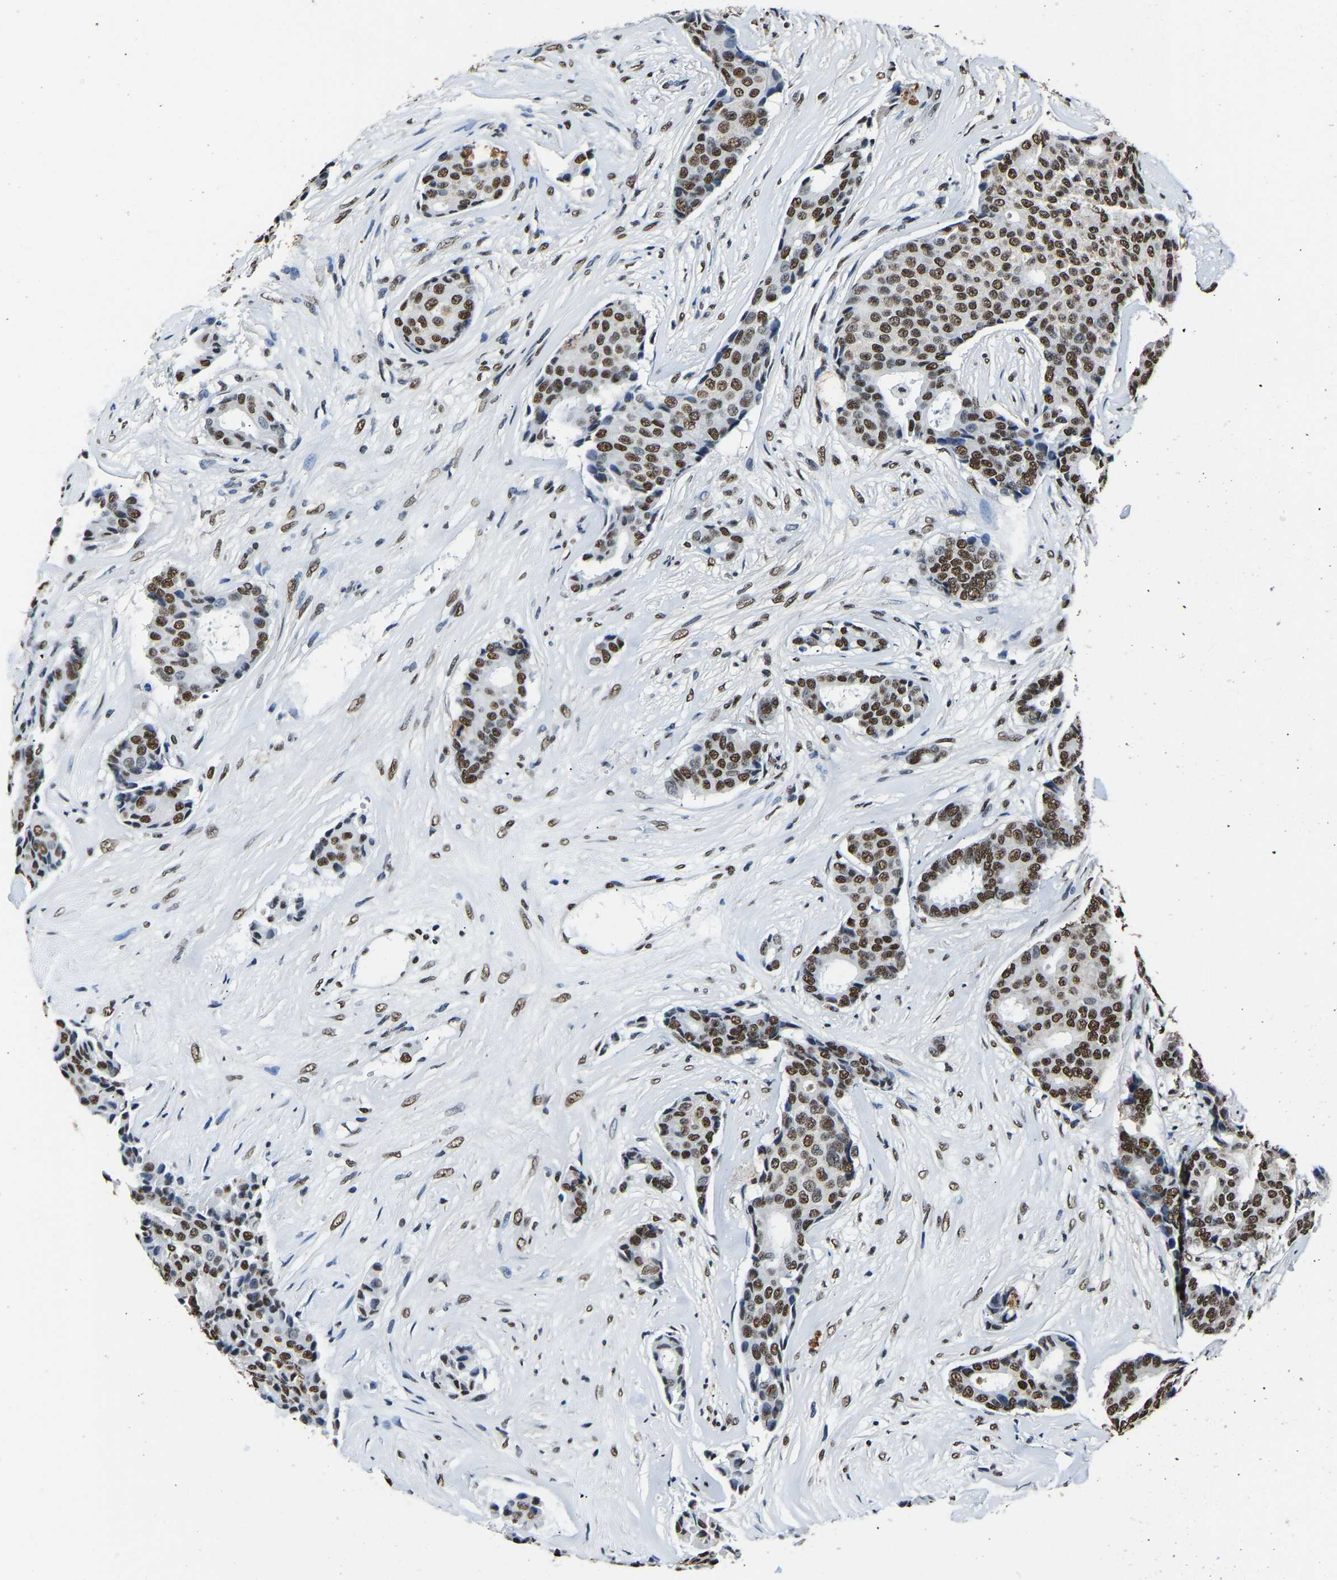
{"staining": {"intensity": "moderate", "quantity": ">75%", "location": "nuclear"}, "tissue": "breast cancer", "cell_type": "Tumor cells", "image_type": "cancer", "snomed": [{"axis": "morphology", "description": "Duct carcinoma"}, {"axis": "topography", "description": "Breast"}], "caption": "A photomicrograph showing moderate nuclear staining in approximately >75% of tumor cells in breast infiltrating ductal carcinoma, as visualized by brown immunohistochemical staining.", "gene": "SAFB", "patient": {"sex": "female", "age": 75}}